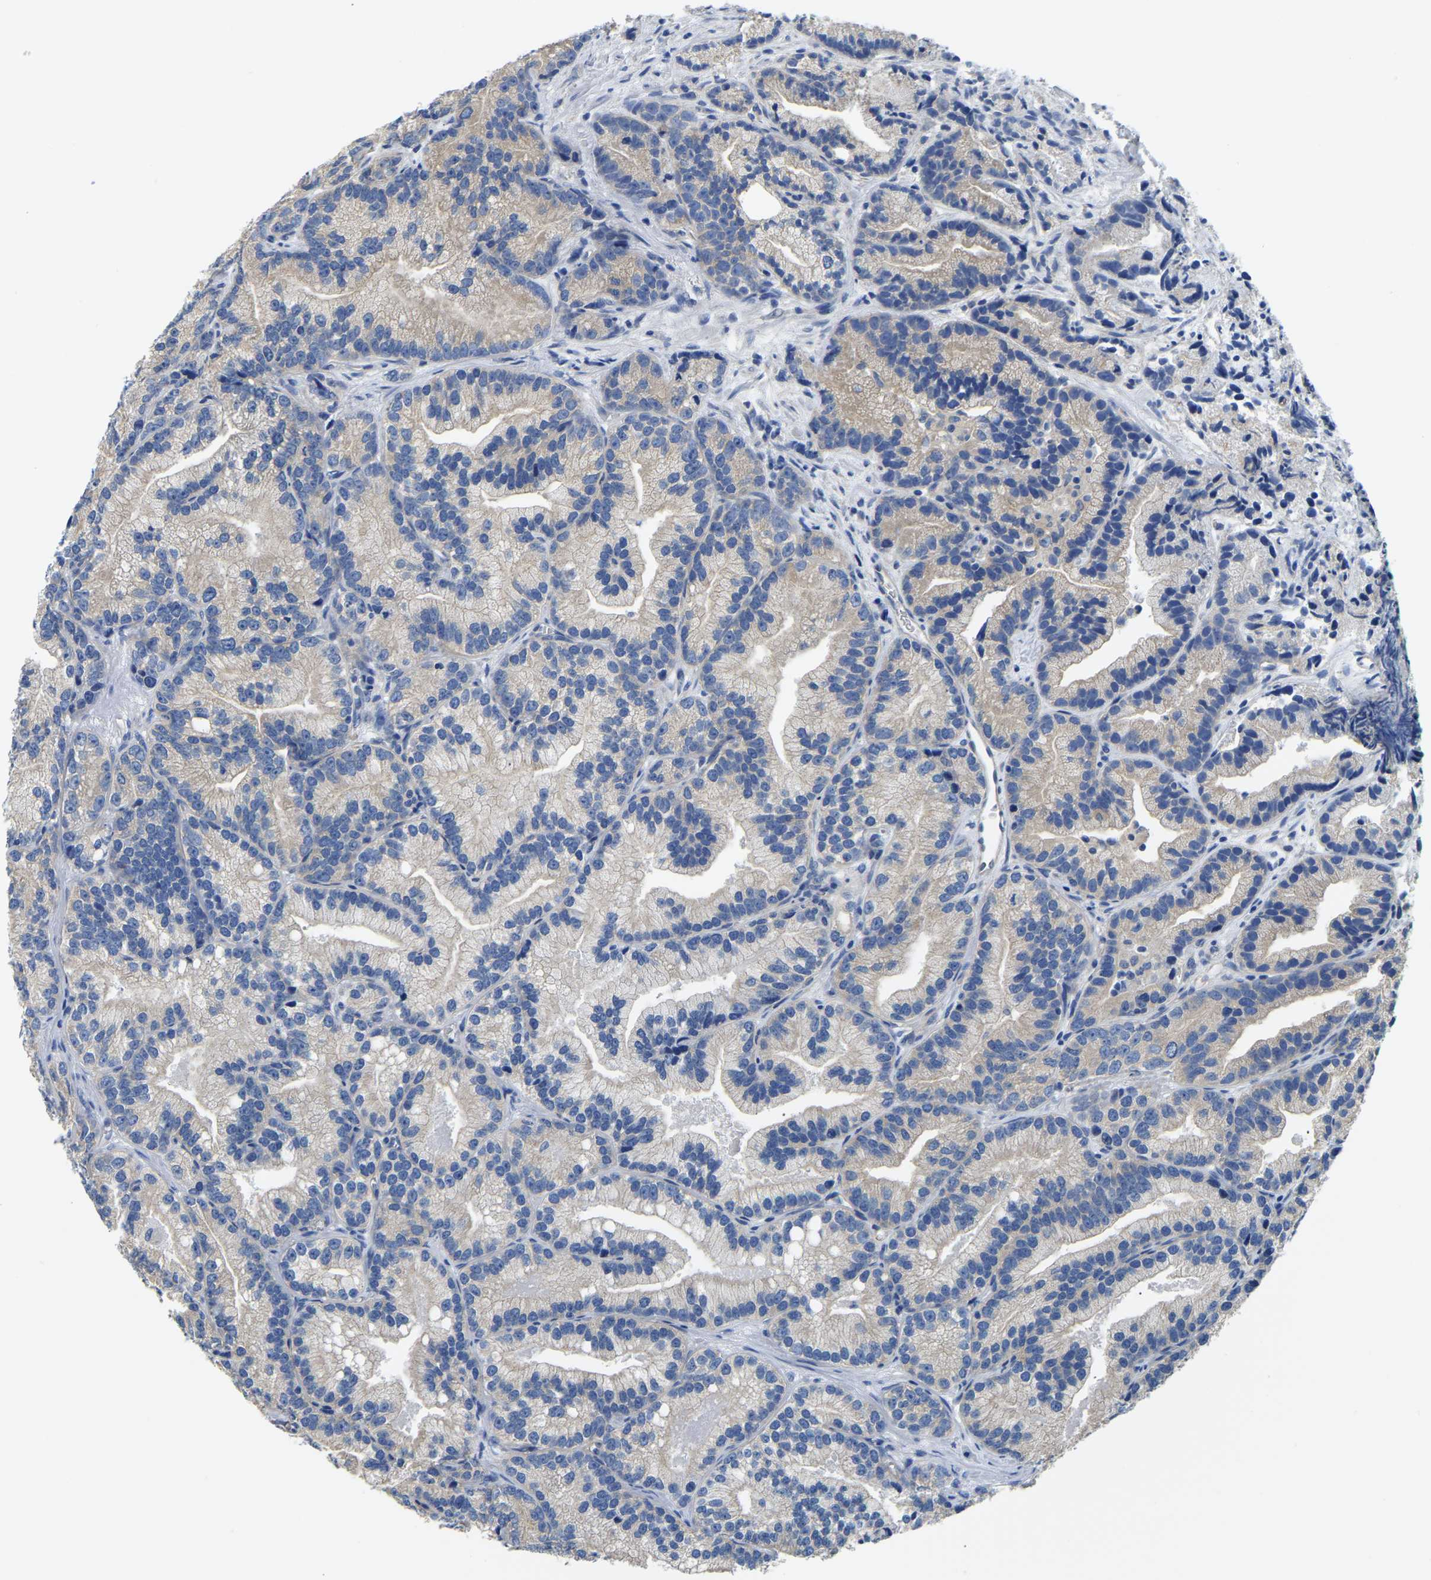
{"staining": {"intensity": "weak", "quantity": "<25%", "location": "cytoplasmic/membranous"}, "tissue": "prostate cancer", "cell_type": "Tumor cells", "image_type": "cancer", "snomed": [{"axis": "morphology", "description": "Adenocarcinoma, Low grade"}, {"axis": "topography", "description": "Prostate"}], "caption": "Immunohistochemical staining of prostate cancer (adenocarcinoma (low-grade)) shows no significant expression in tumor cells. (DAB immunohistochemistry, high magnification).", "gene": "CSDE1", "patient": {"sex": "male", "age": 89}}